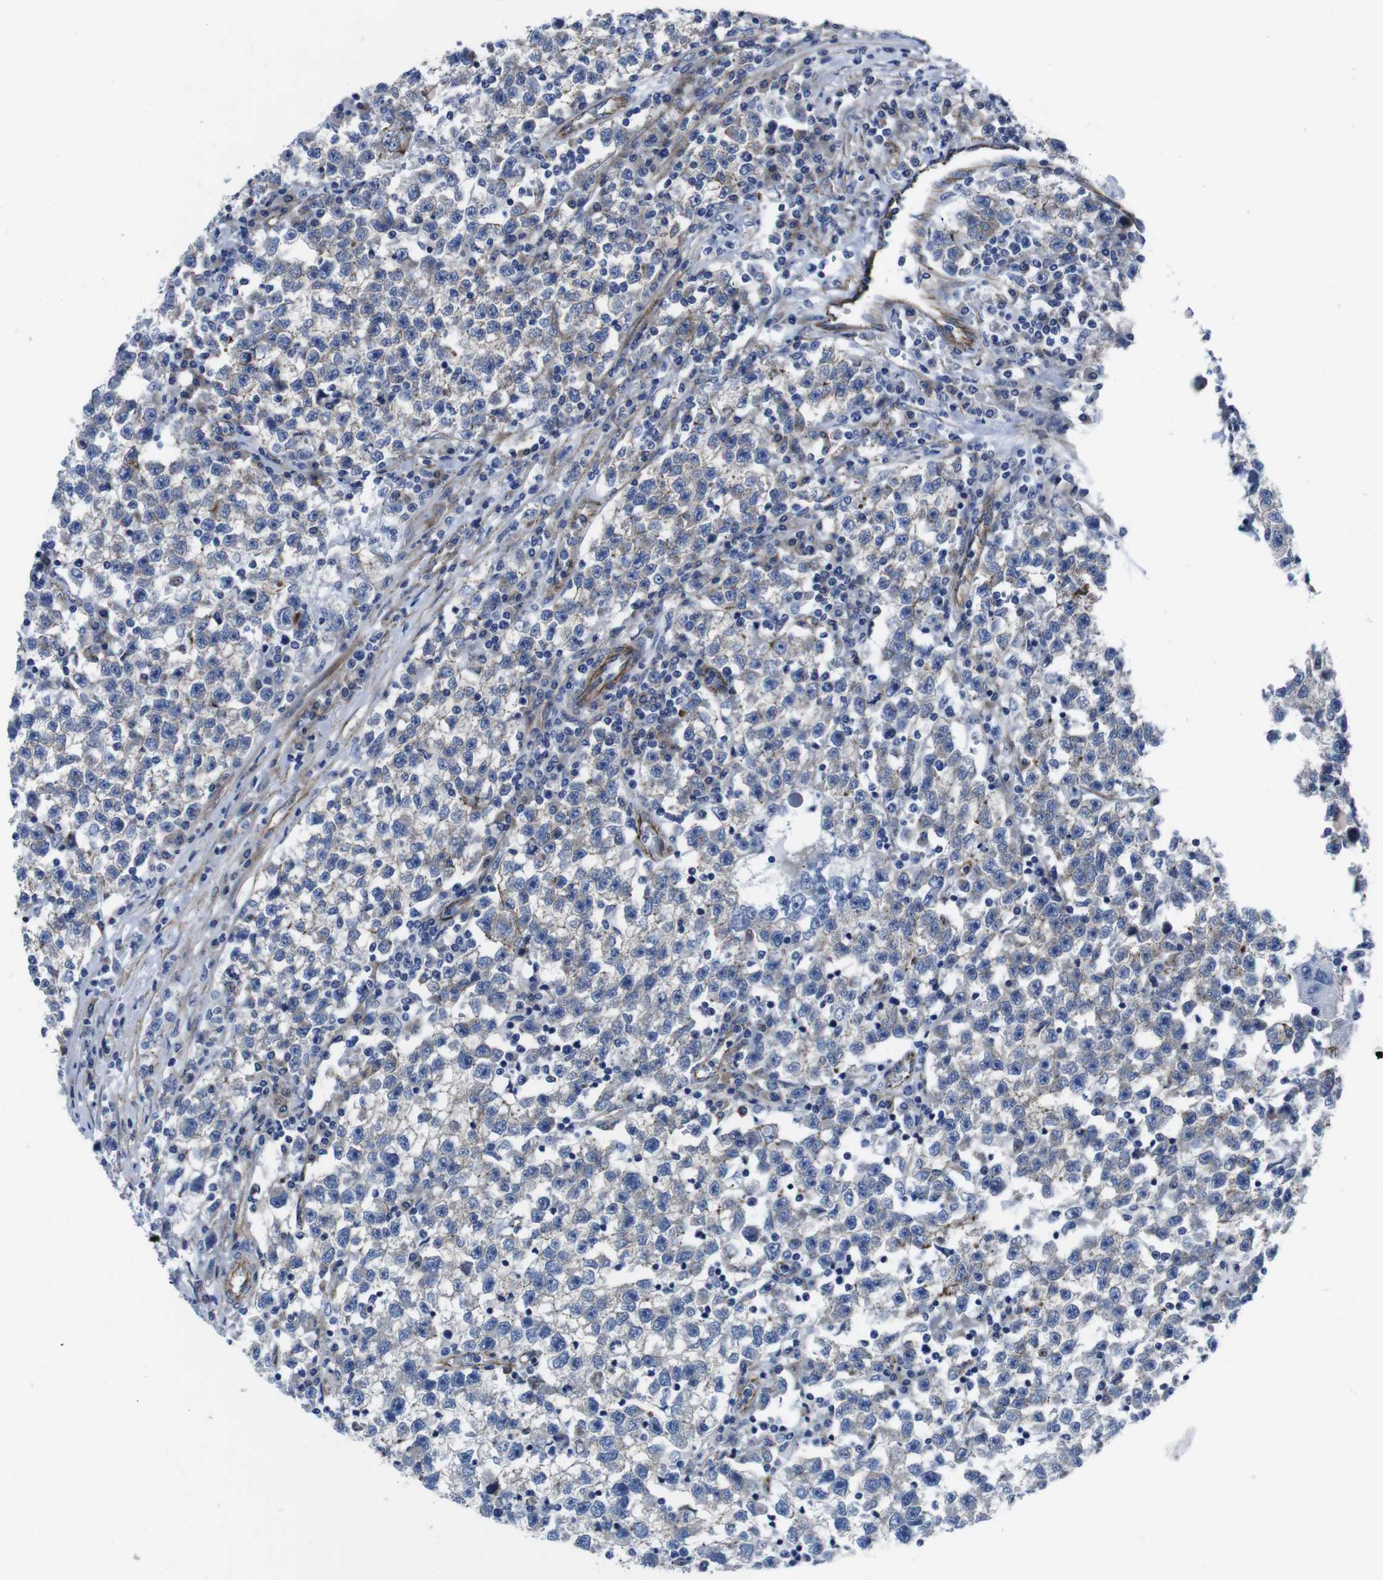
{"staining": {"intensity": "negative", "quantity": "none", "location": "none"}, "tissue": "testis cancer", "cell_type": "Tumor cells", "image_type": "cancer", "snomed": [{"axis": "morphology", "description": "Seminoma, NOS"}, {"axis": "topography", "description": "Testis"}], "caption": "A histopathology image of testis seminoma stained for a protein demonstrates no brown staining in tumor cells. (IHC, brightfield microscopy, high magnification).", "gene": "NUMB", "patient": {"sex": "male", "age": 22}}